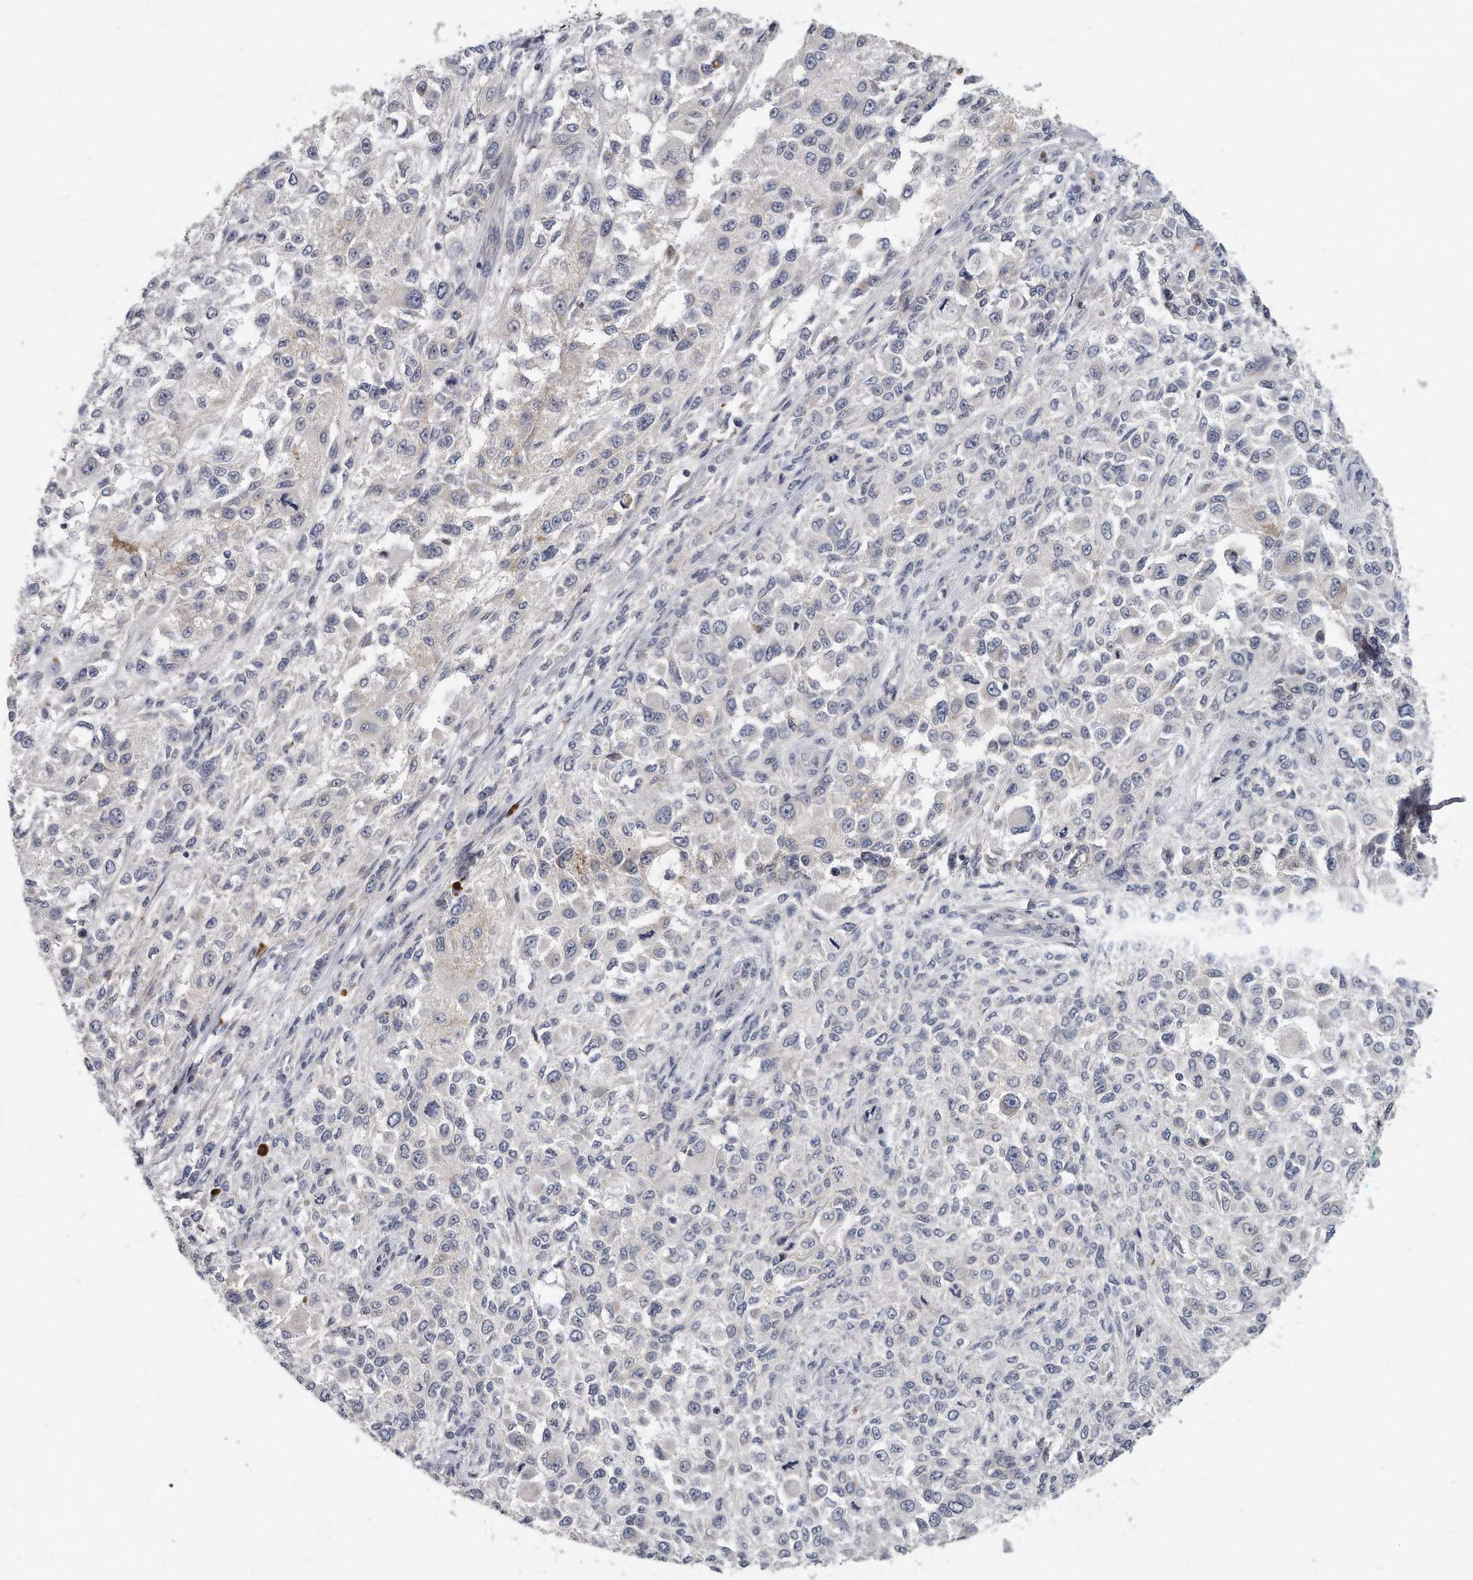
{"staining": {"intensity": "negative", "quantity": "none", "location": "none"}, "tissue": "melanoma", "cell_type": "Tumor cells", "image_type": "cancer", "snomed": [{"axis": "morphology", "description": "Necrosis, NOS"}, {"axis": "morphology", "description": "Malignant melanoma, NOS"}, {"axis": "topography", "description": "Skin"}], "caption": "High power microscopy image of an immunohistochemistry histopathology image of malignant melanoma, revealing no significant positivity in tumor cells. (DAB (3,3'-diaminobenzidine) IHC visualized using brightfield microscopy, high magnification).", "gene": "PLEKHA6", "patient": {"sex": "female", "age": 87}}